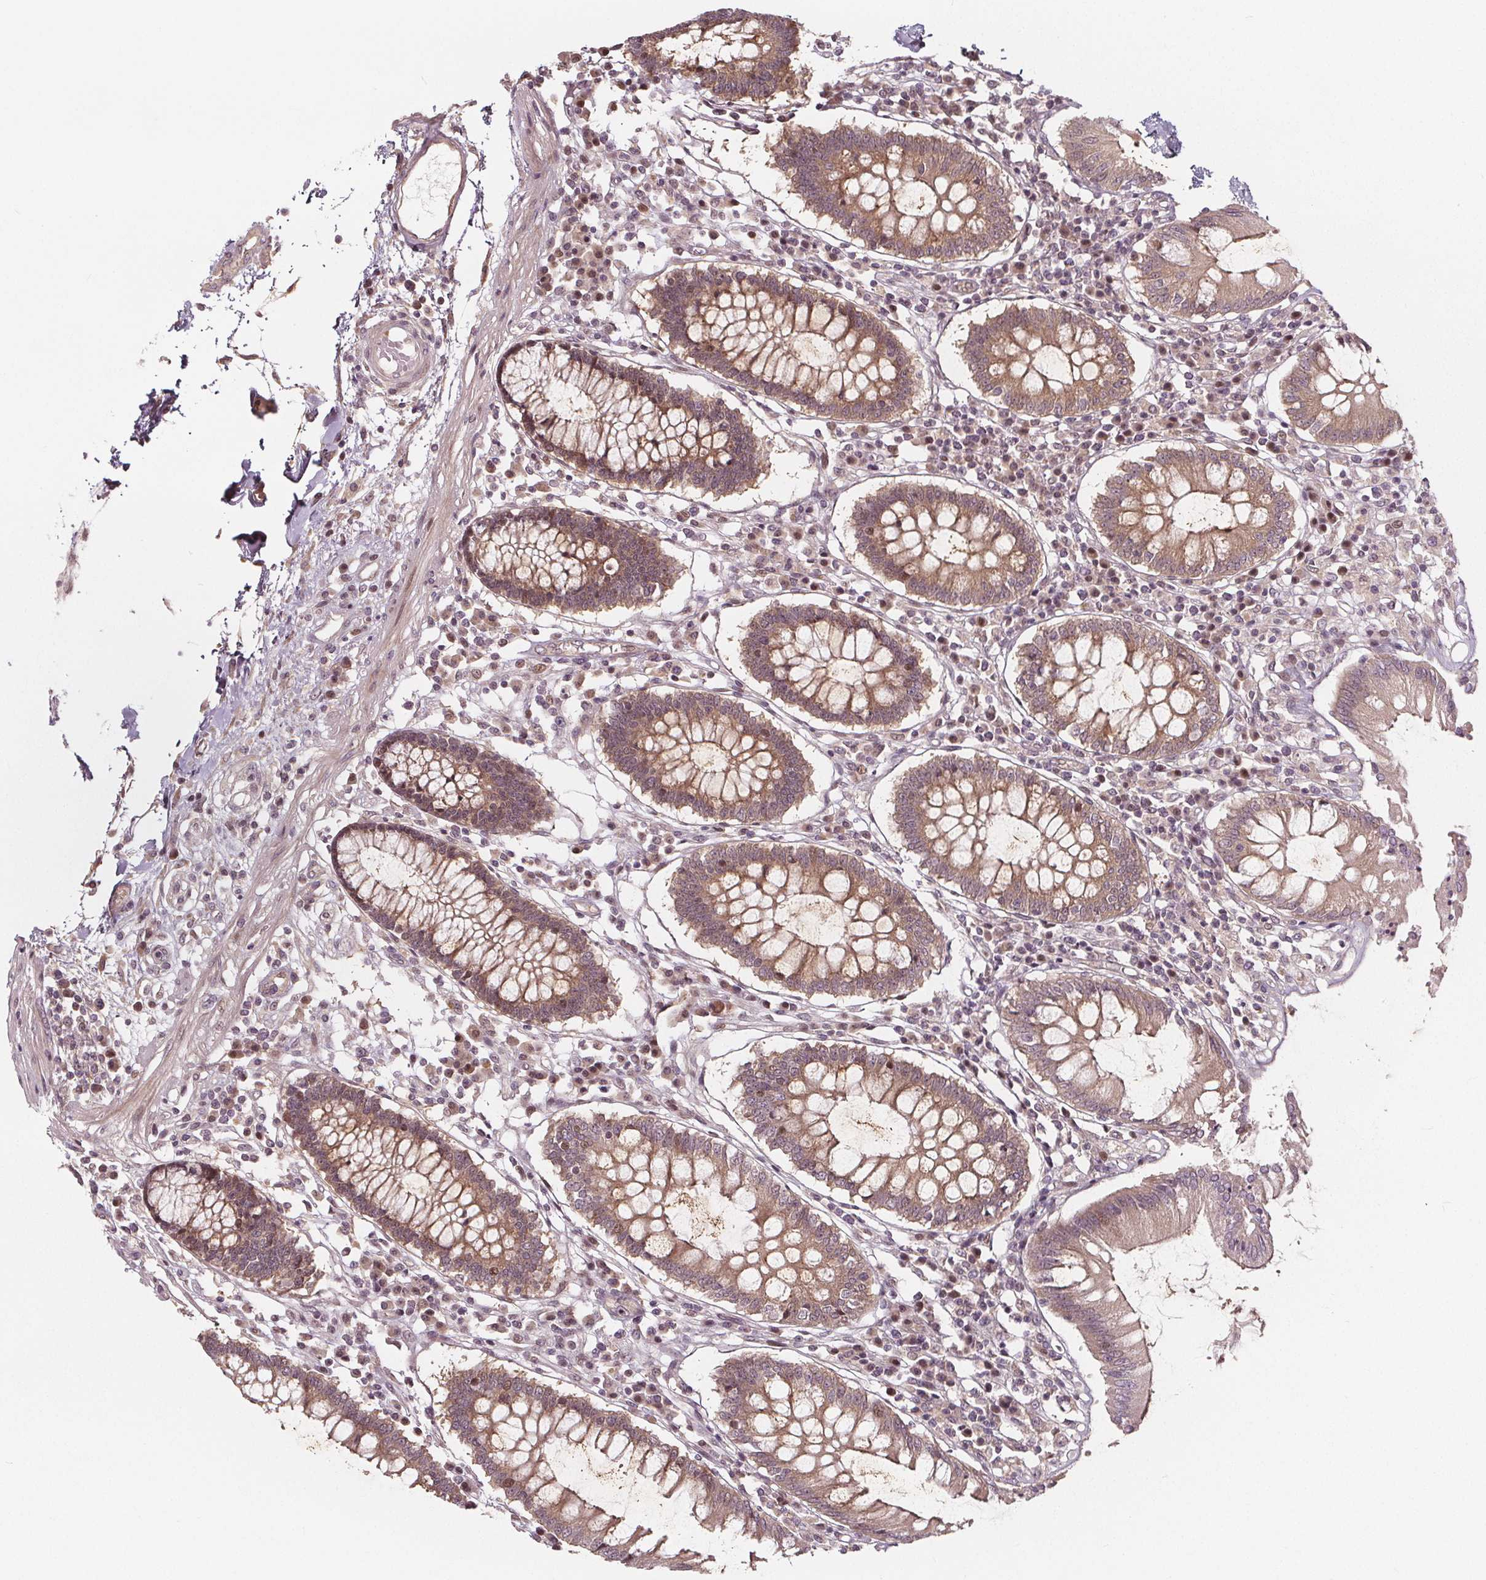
{"staining": {"intensity": "moderate", "quantity": ">75%", "location": "nuclear"}, "tissue": "colon", "cell_type": "Endothelial cells", "image_type": "normal", "snomed": [{"axis": "morphology", "description": "Normal tissue, NOS"}, {"axis": "morphology", "description": "Adenocarcinoma, NOS"}, {"axis": "topography", "description": "Colon"}], "caption": "Immunohistochemical staining of unremarkable human colon shows >75% levels of moderate nuclear protein expression in approximately >75% of endothelial cells. (Brightfield microscopy of DAB IHC at high magnification).", "gene": "AKT1S1", "patient": {"sex": "male", "age": 83}}